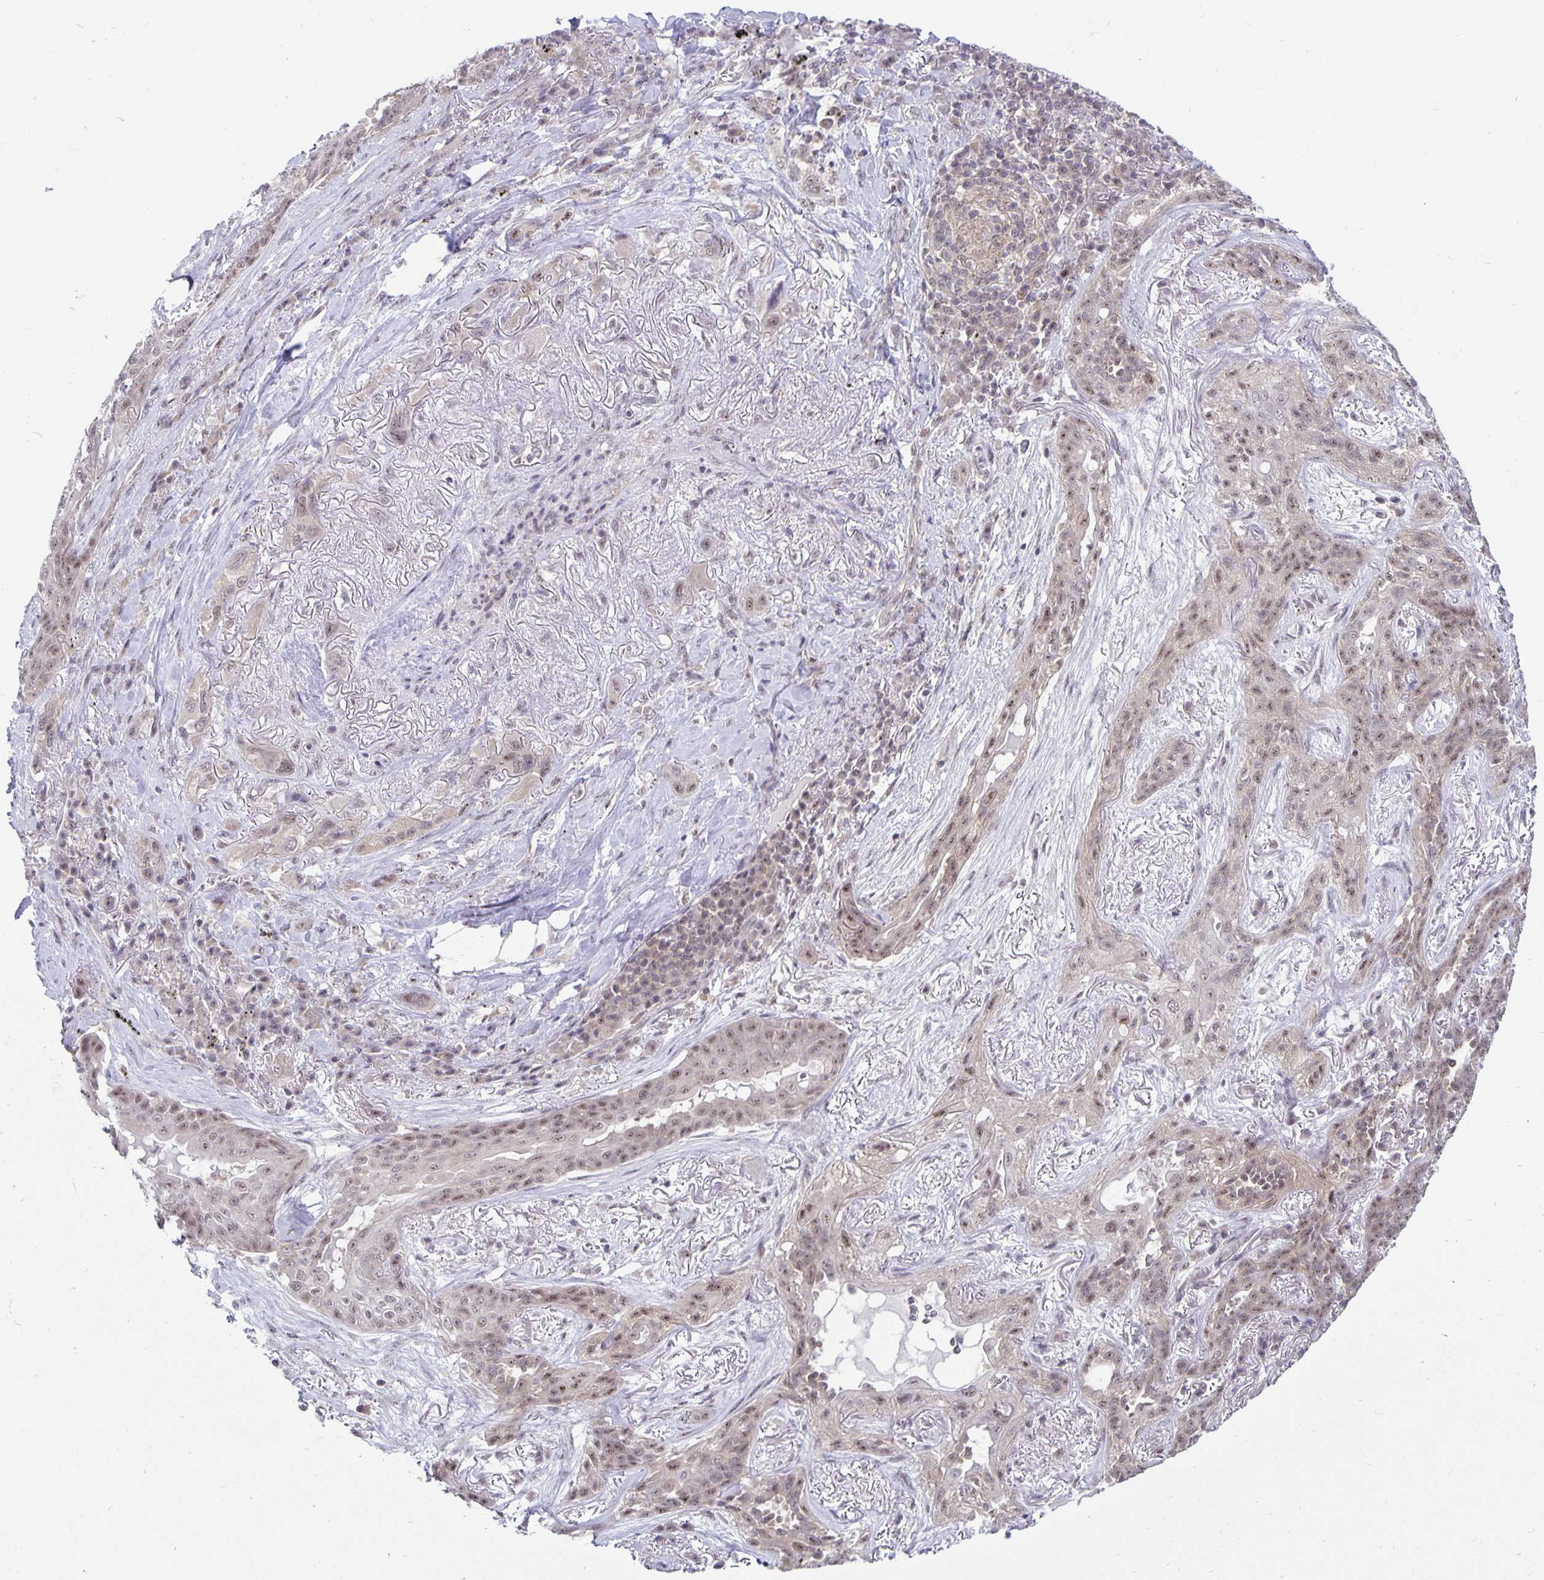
{"staining": {"intensity": "weak", "quantity": "25%-75%", "location": "nuclear"}, "tissue": "lung cancer", "cell_type": "Tumor cells", "image_type": "cancer", "snomed": [{"axis": "morphology", "description": "Squamous cell carcinoma, NOS"}, {"axis": "topography", "description": "Lung"}], "caption": "Tumor cells show low levels of weak nuclear staining in about 25%-75% of cells in human lung squamous cell carcinoma.", "gene": "EXOC6B", "patient": {"sex": "female", "age": 70}}